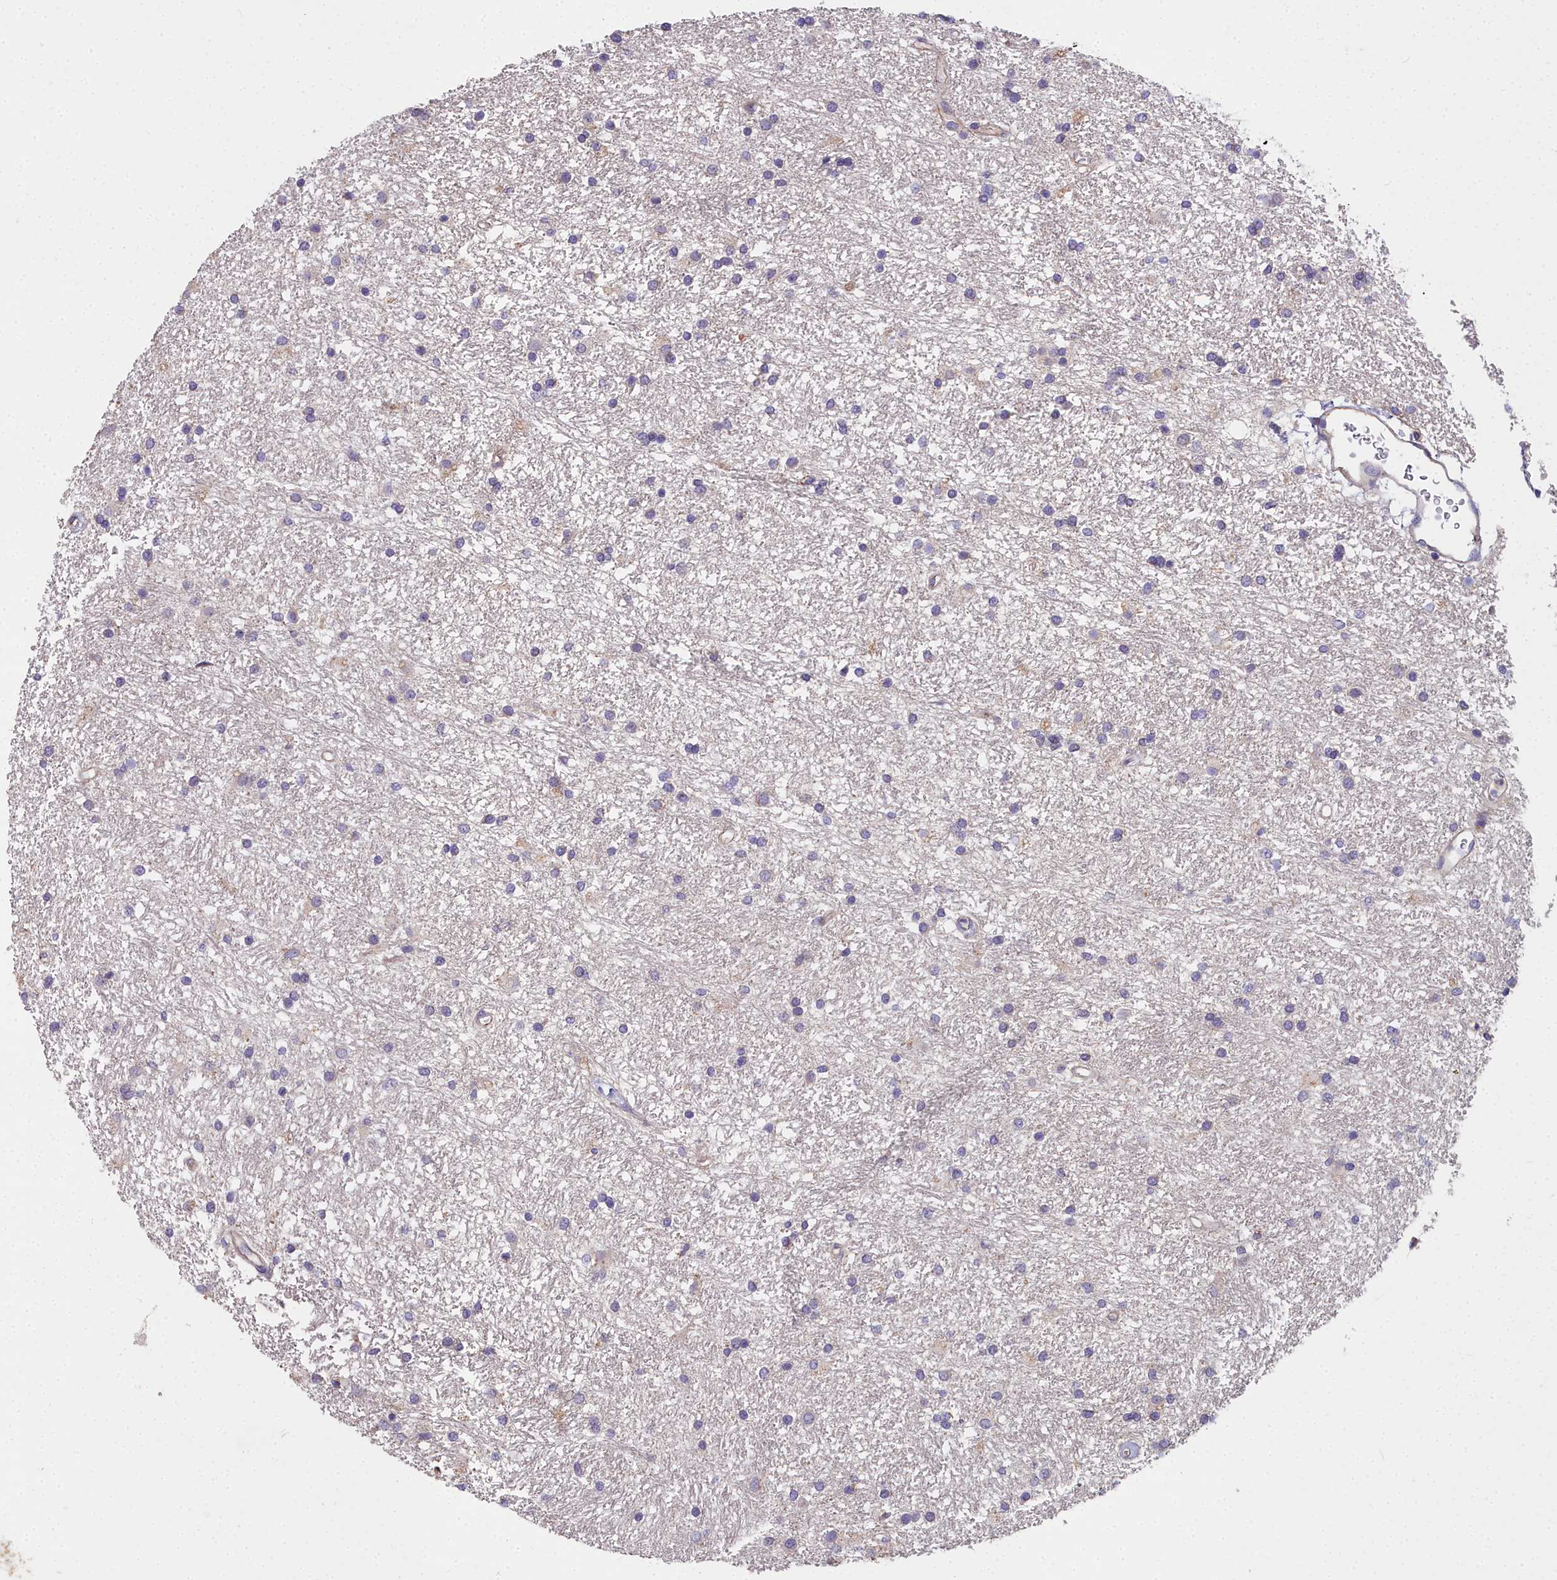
{"staining": {"intensity": "negative", "quantity": "none", "location": "none"}, "tissue": "glioma", "cell_type": "Tumor cells", "image_type": "cancer", "snomed": [{"axis": "morphology", "description": "Glioma, malignant, High grade"}, {"axis": "topography", "description": "Brain"}], "caption": "DAB immunohistochemical staining of glioma reveals no significant positivity in tumor cells. (Brightfield microscopy of DAB immunohistochemistry (IHC) at high magnification).", "gene": "NT5M", "patient": {"sex": "male", "age": 77}}